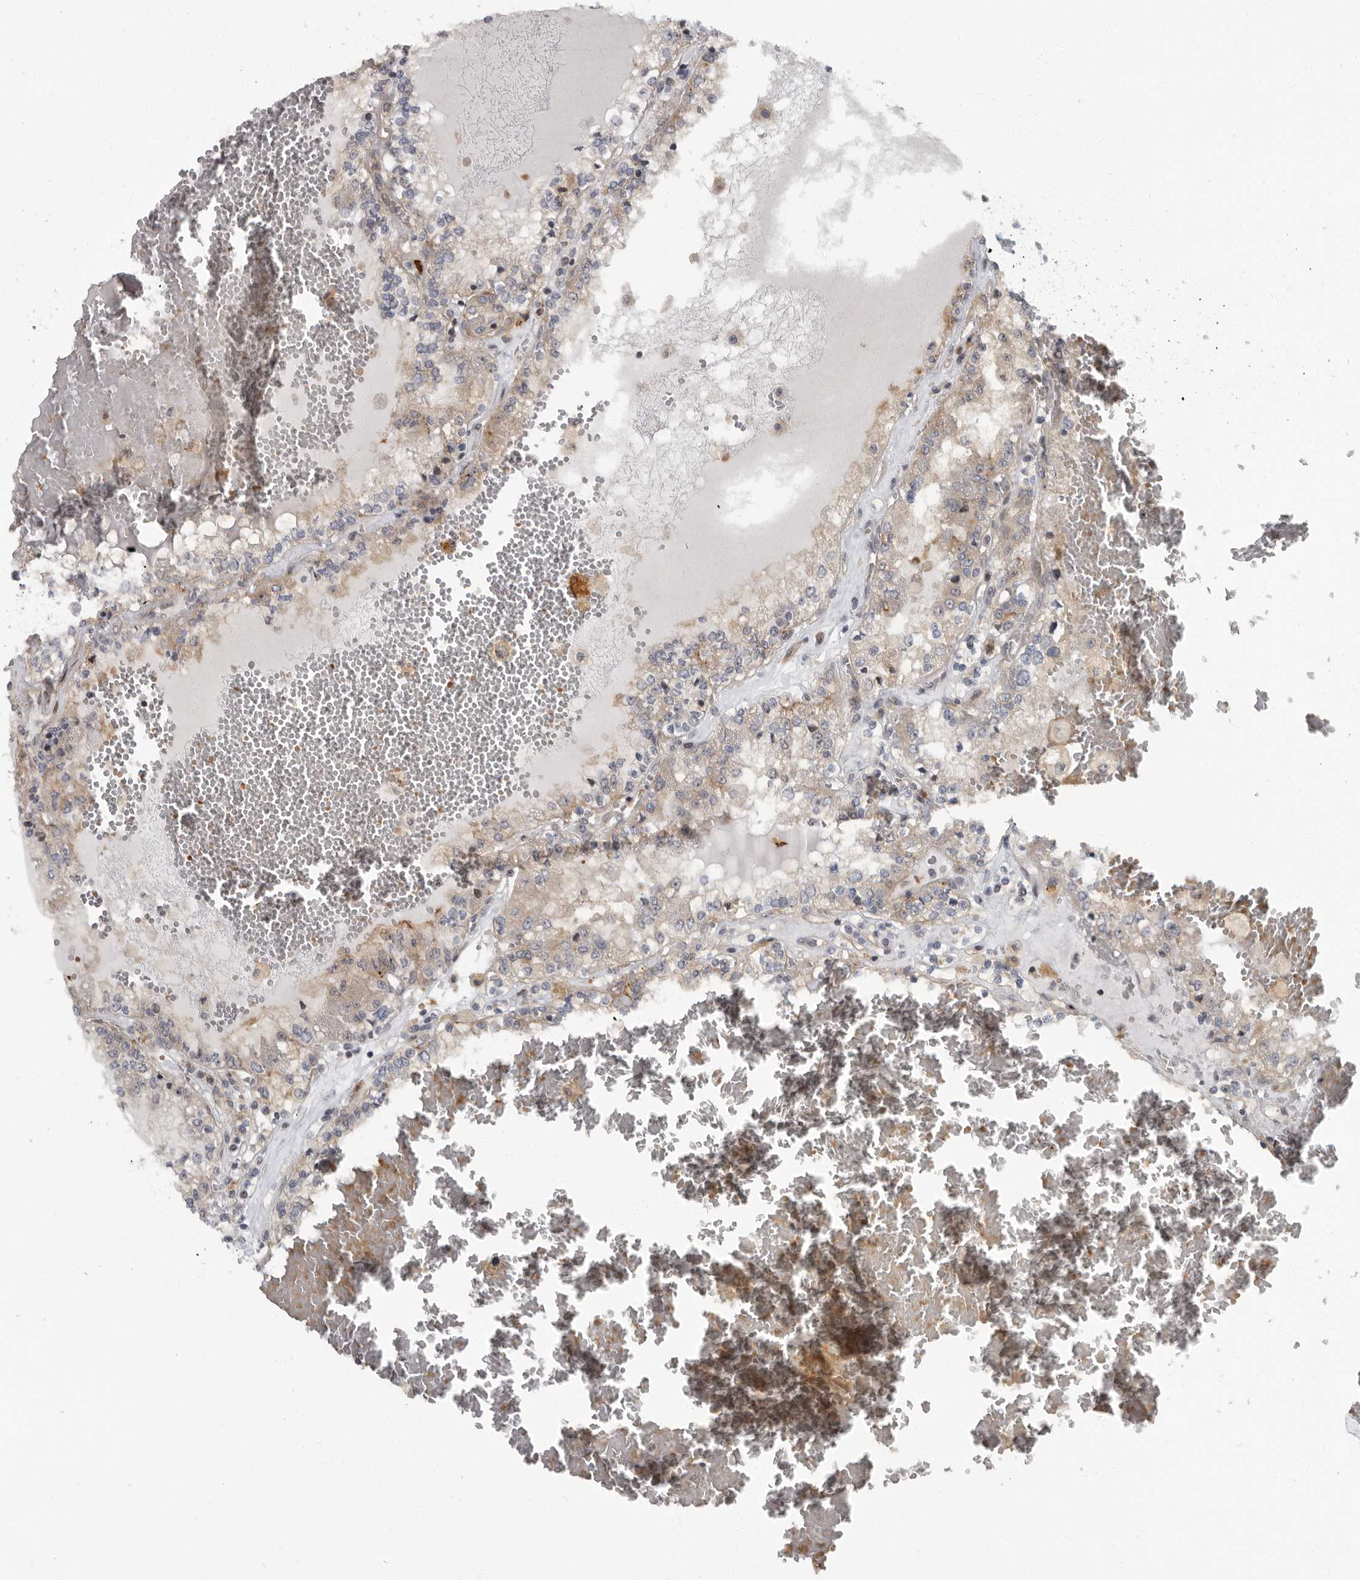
{"staining": {"intensity": "weak", "quantity": ">75%", "location": "cytoplasmic/membranous"}, "tissue": "renal cancer", "cell_type": "Tumor cells", "image_type": "cancer", "snomed": [{"axis": "morphology", "description": "Adenocarcinoma, NOS"}, {"axis": "topography", "description": "Kidney"}], "caption": "IHC histopathology image of neoplastic tissue: renal cancer (adenocarcinoma) stained using IHC shows low levels of weak protein expression localized specifically in the cytoplasmic/membranous of tumor cells, appearing as a cytoplasmic/membranous brown color.", "gene": "PDCD11", "patient": {"sex": "female", "age": 56}}